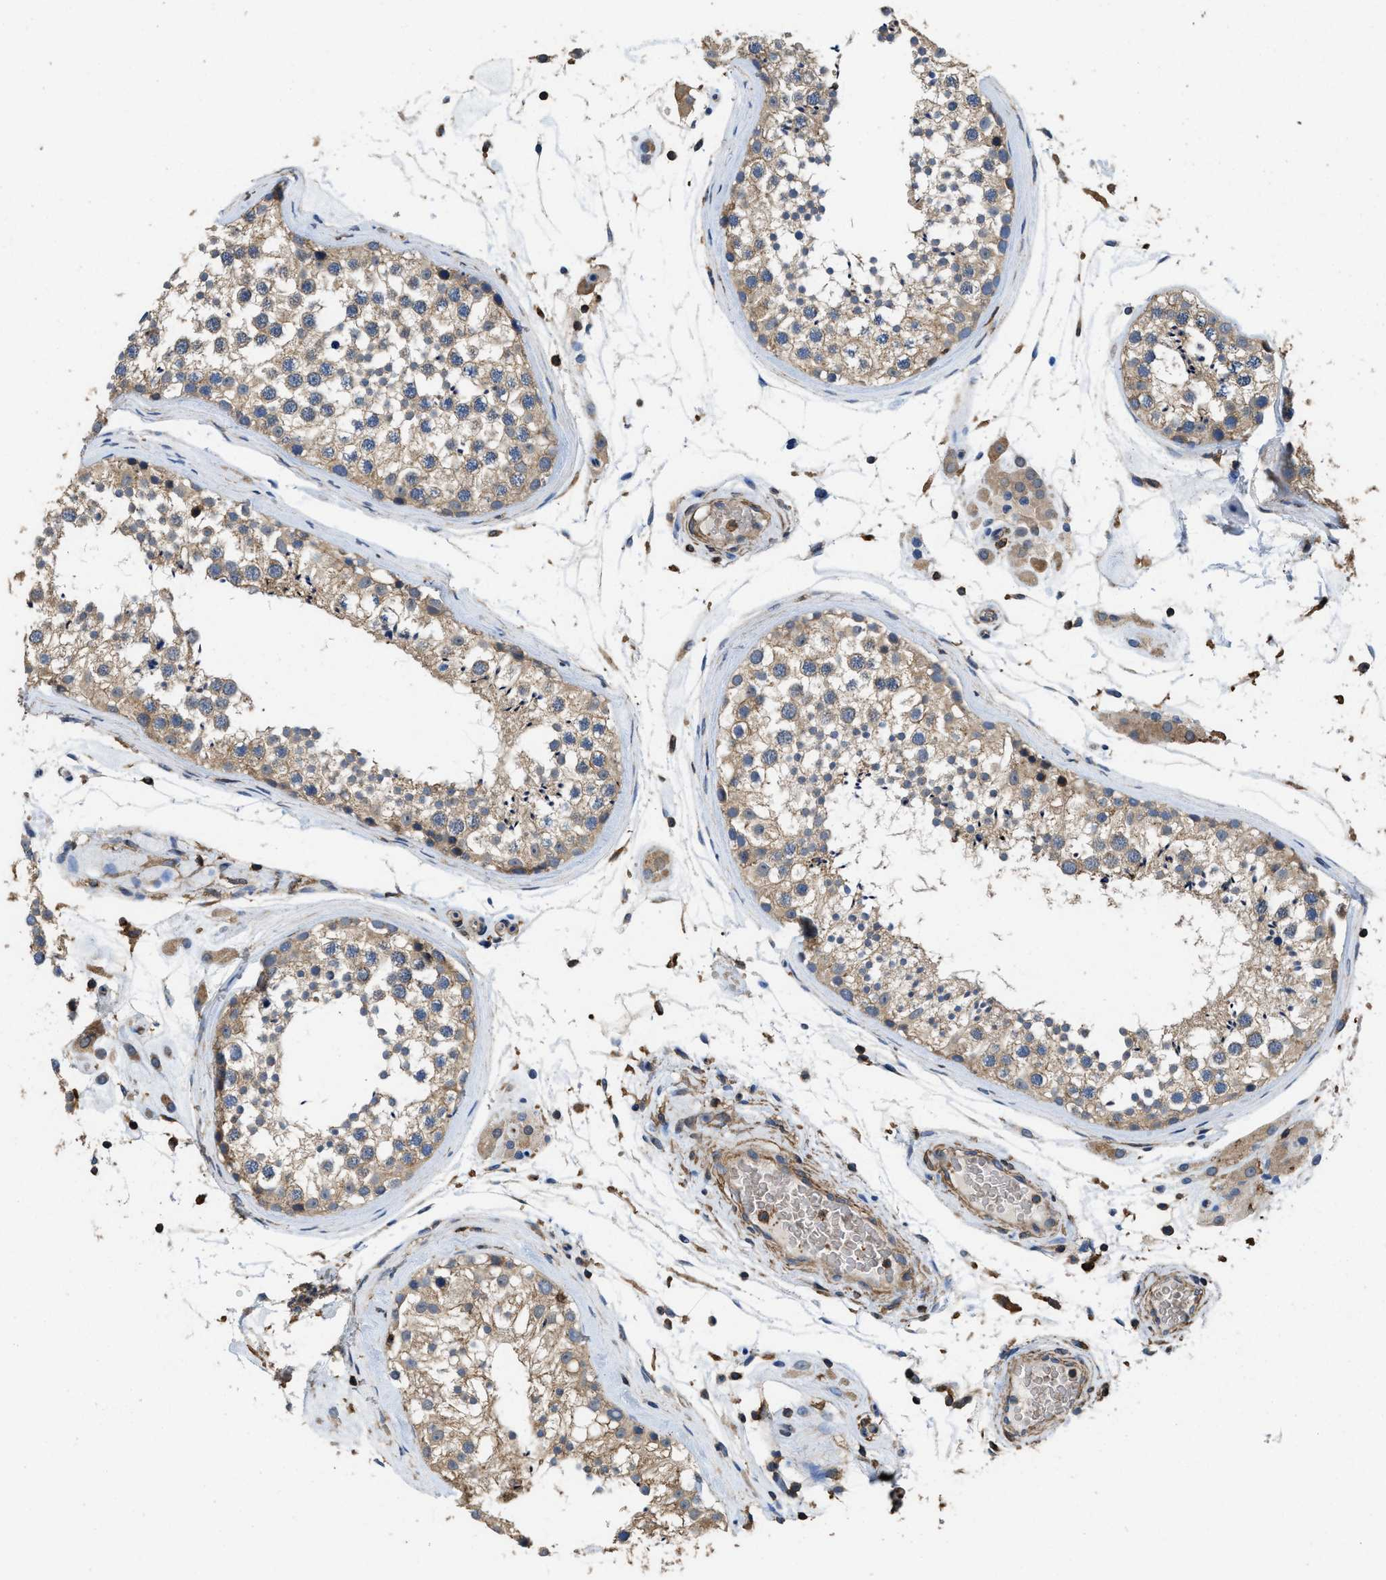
{"staining": {"intensity": "moderate", "quantity": ">75%", "location": "cytoplasmic/membranous"}, "tissue": "testis", "cell_type": "Cells in seminiferous ducts", "image_type": "normal", "snomed": [{"axis": "morphology", "description": "Normal tissue, NOS"}, {"axis": "topography", "description": "Testis"}], "caption": "Immunohistochemical staining of unremarkable human testis exhibits medium levels of moderate cytoplasmic/membranous expression in about >75% of cells in seminiferous ducts. (DAB (3,3'-diaminobenzidine) IHC, brown staining for protein, blue staining for nuclei).", "gene": "LINGO2", "patient": {"sex": "male", "age": 46}}